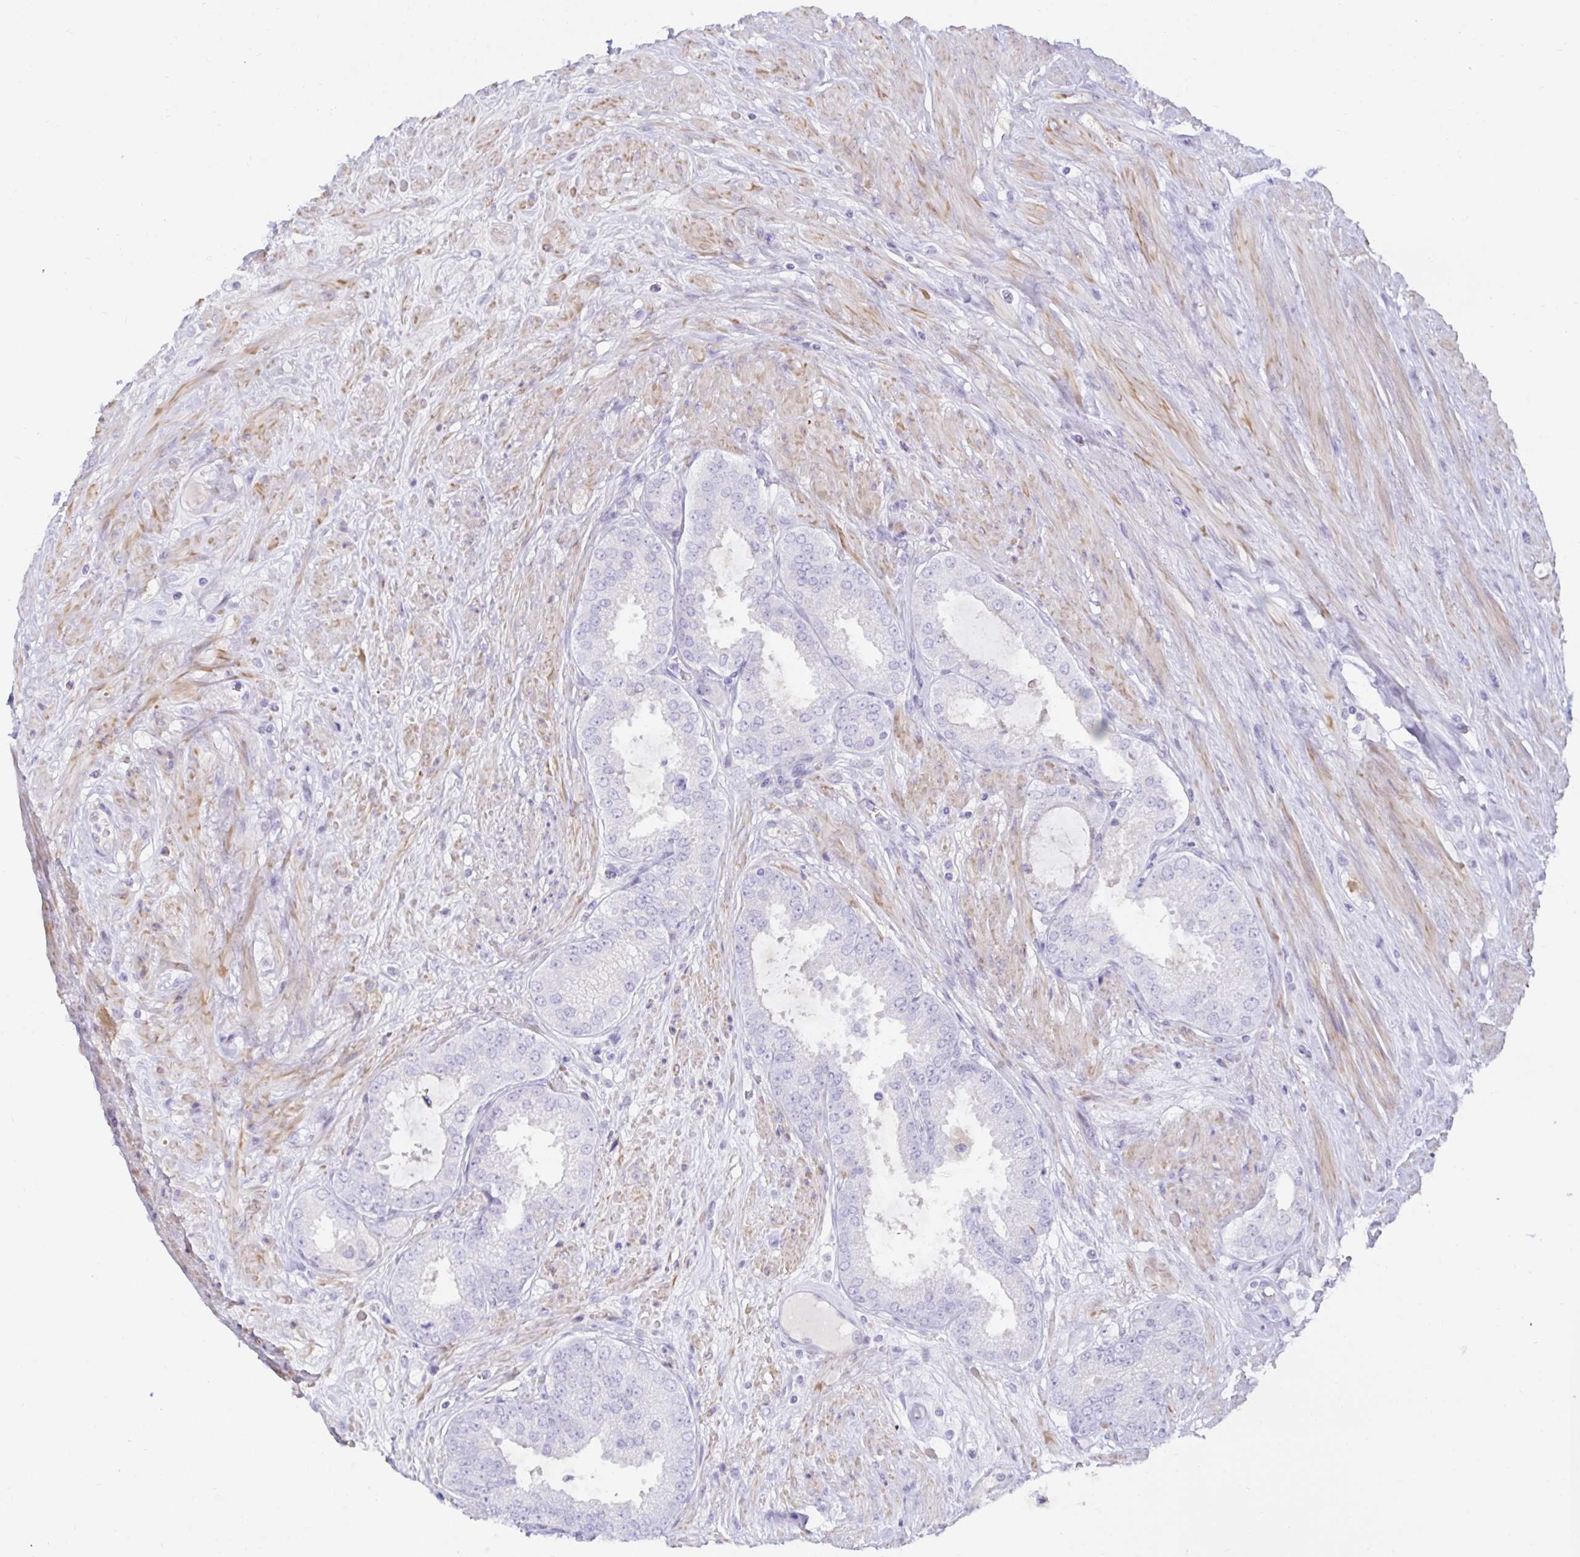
{"staining": {"intensity": "negative", "quantity": "none", "location": "none"}, "tissue": "prostate cancer", "cell_type": "Tumor cells", "image_type": "cancer", "snomed": [{"axis": "morphology", "description": "Adenocarcinoma, High grade"}, {"axis": "topography", "description": "Prostate"}], "caption": "Tumor cells are negative for protein expression in human high-grade adenocarcinoma (prostate).", "gene": "SPAG4", "patient": {"sex": "male", "age": 71}}